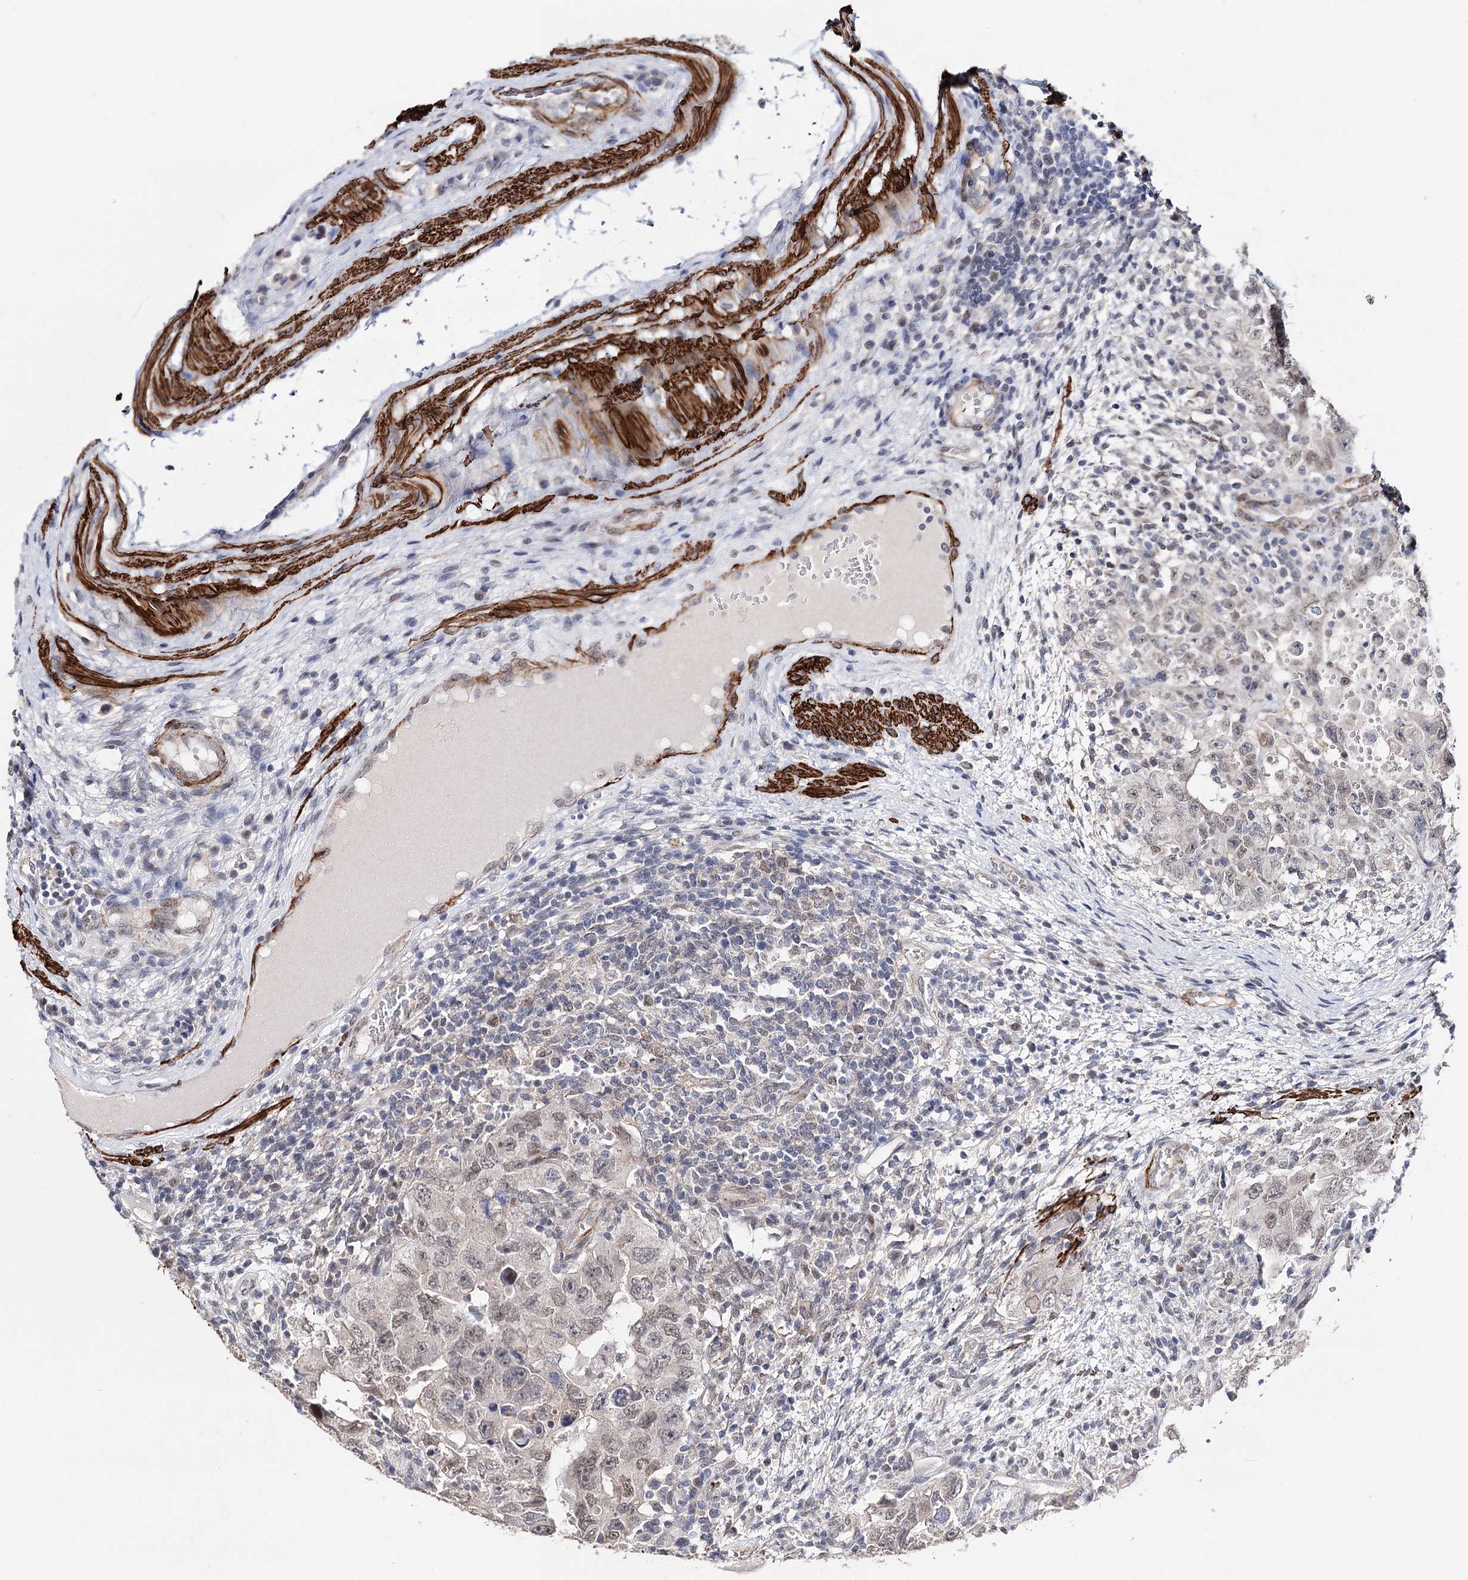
{"staining": {"intensity": "weak", "quantity": "25%-75%", "location": "nuclear"}, "tissue": "testis cancer", "cell_type": "Tumor cells", "image_type": "cancer", "snomed": [{"axis": "morphology", "description": "Carcinoma, Embryonal, NOS"}, {"axis": "topography", "description": "Testis"}], "caption": "Testis cancer was stained to show a protein in brown. There is low levels of weak nuclear positivity in approximately 25%-75% of tumor cells.", "gene": "CFAP46", "patient": {"sex": "male", "age": 26}}